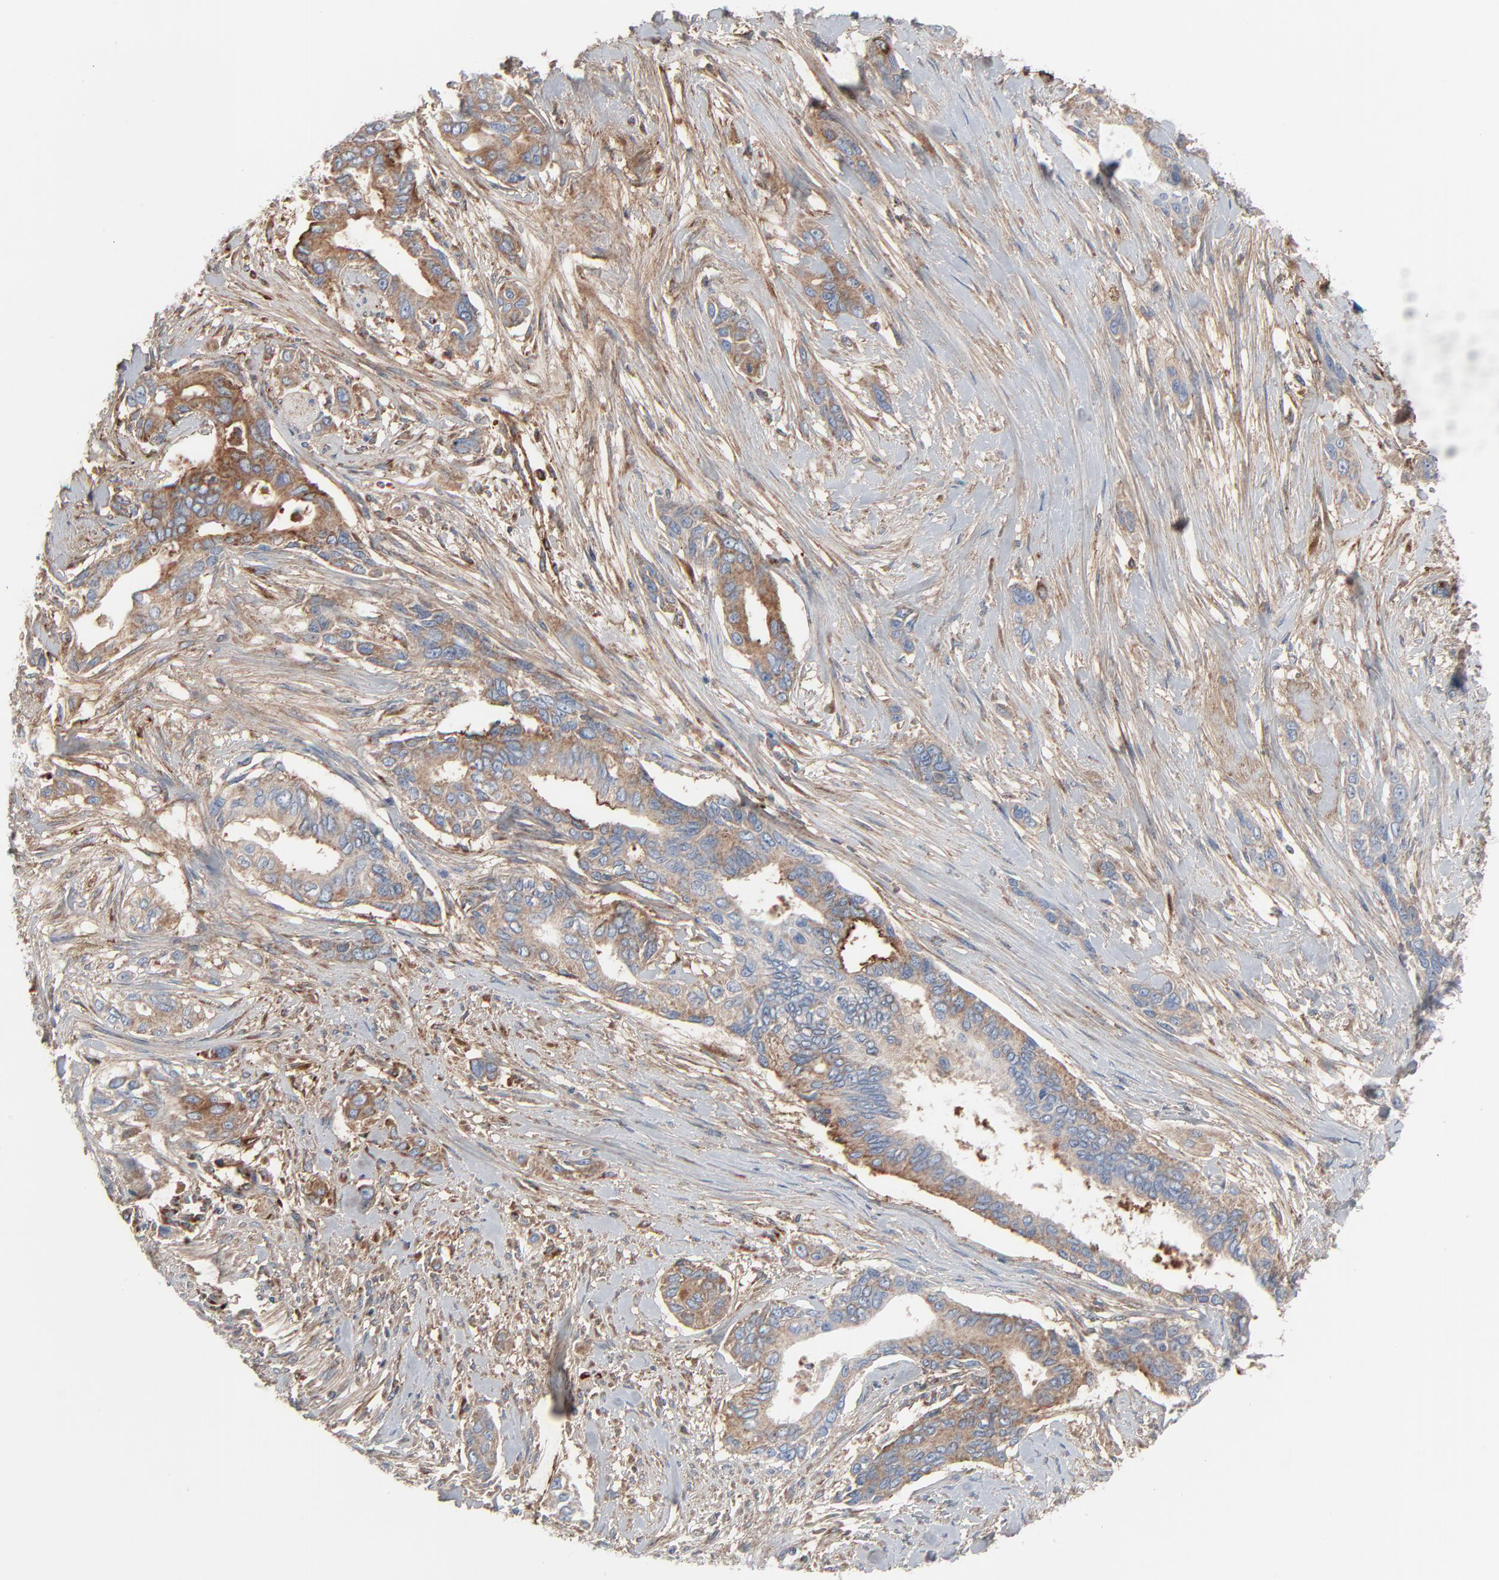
{"staining": {"intensity": "moderate", "quantity": ">75%", "location": "cytoplasmic/membranous"}, "tissue": "pancreatic cancer", "cell_type": "Tumor cells", "image_type": "cancer", "snomed": [{"axis": "morphology", "description": "Adenocarcinoma, NOS"}, {"axis": "topography", "description": "Pancreas"}], "caption": "Immunohistochemistry of pancreatic adenocarcinoma displays medium levels of moderate cytoplasmic/membranous positivity in about >75% of tumor cells. (IHC, brightfield microscopy, high magnification).", "gene": "BGN", "patient": {"sex": "female", "age": 60}}